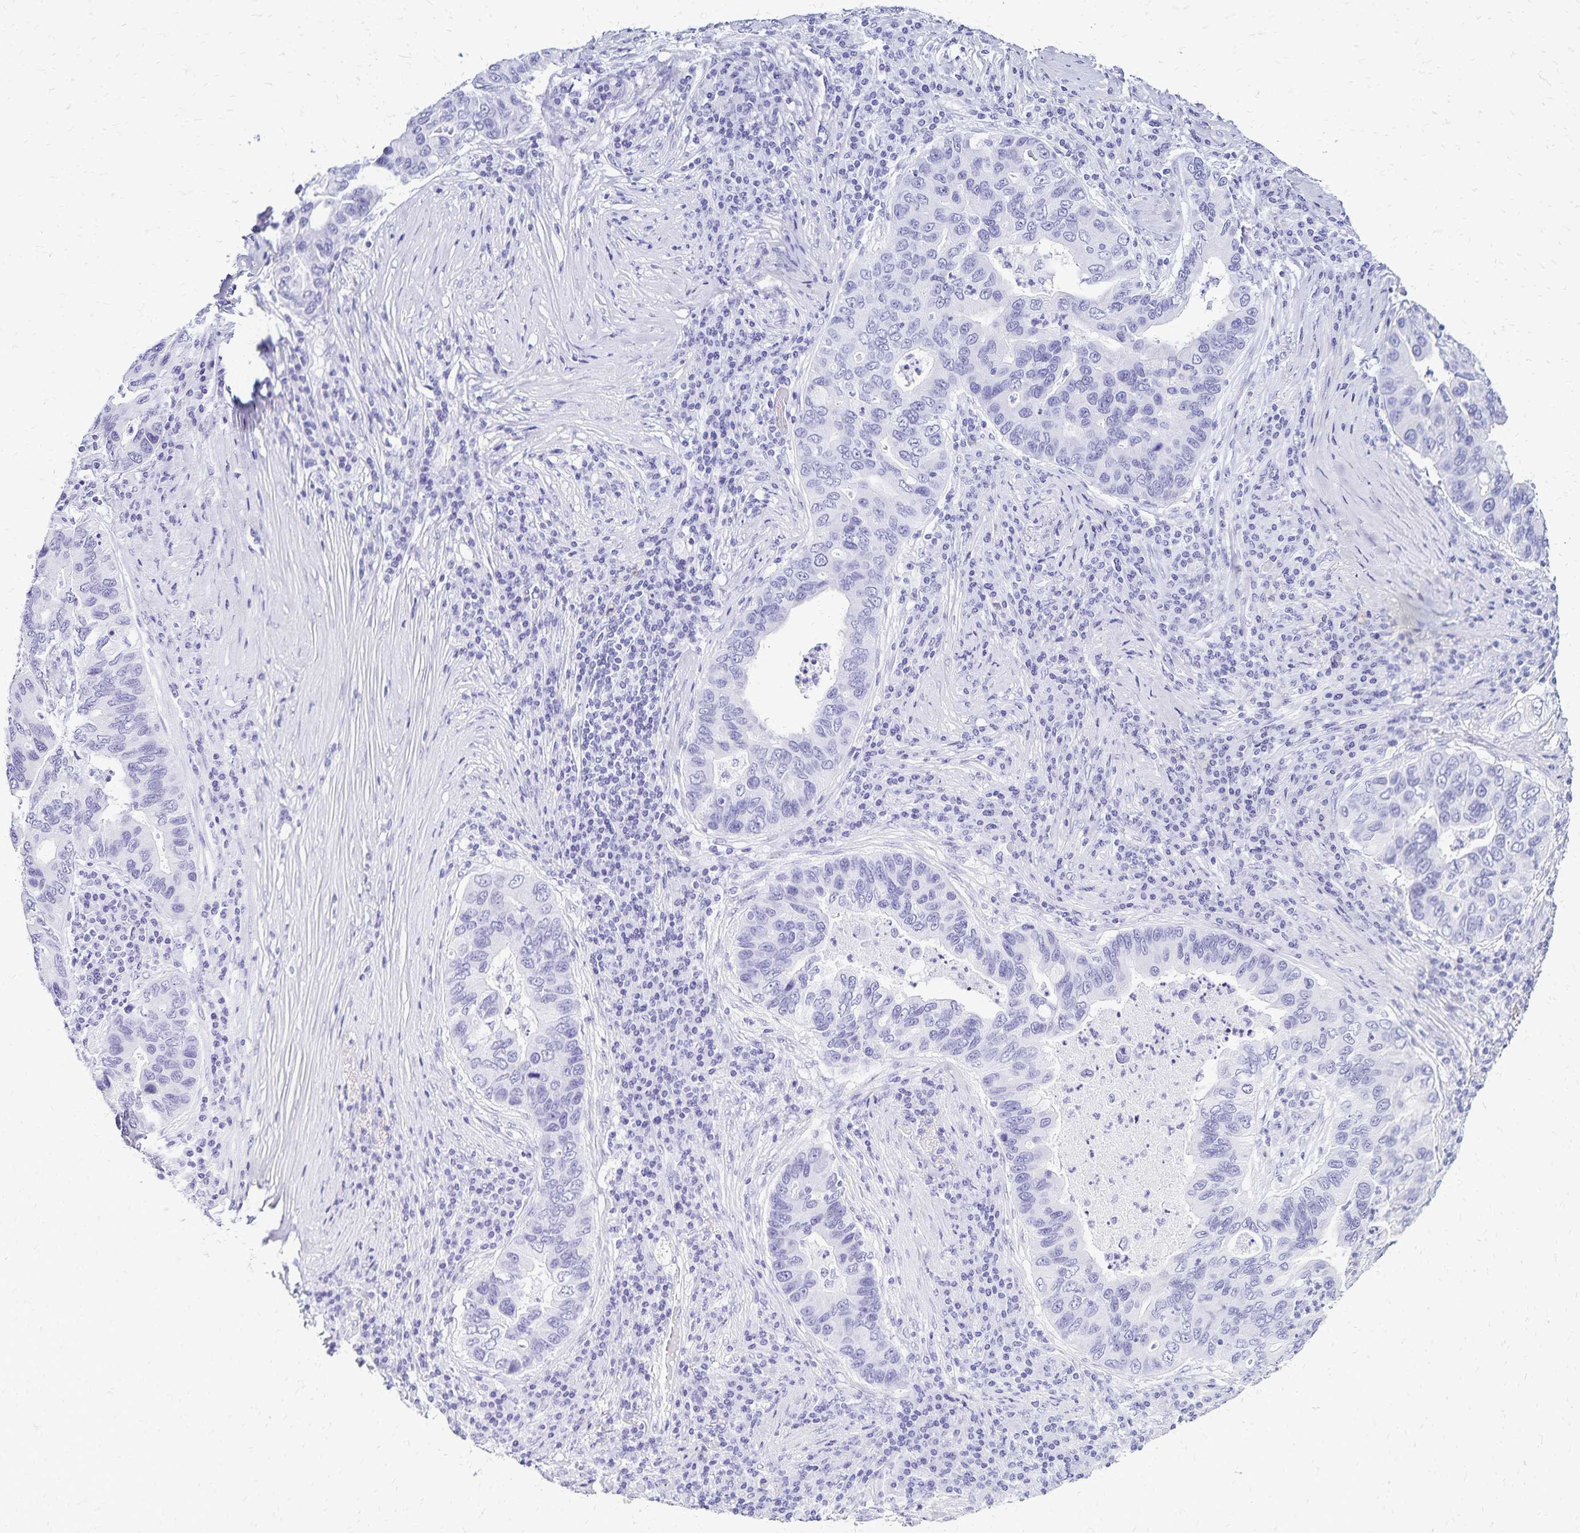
{"staining": {"intensity": "negative", "quantity": "none", "location": "none"}, "tissue": "lung cancer", "cell_type": "Tumor cells", "image_type": "cancer", "snomed": [{"axis": "morphology", "description": "Adenocarcinoma, NOS"}, {"axis": "morphology", "description": "Adenocarcinoma, metastatic, NOS"}, {"axis": "topography", "description": "Lymph node"}, {"axis": "topography", "description": "Lung"}], "caption": "Immunohistochemical staining of human lung cancer shows no significant positivity in tumor cells.", "gene": "LIN28B", "patient": {"sex": "female", "age": 54}}